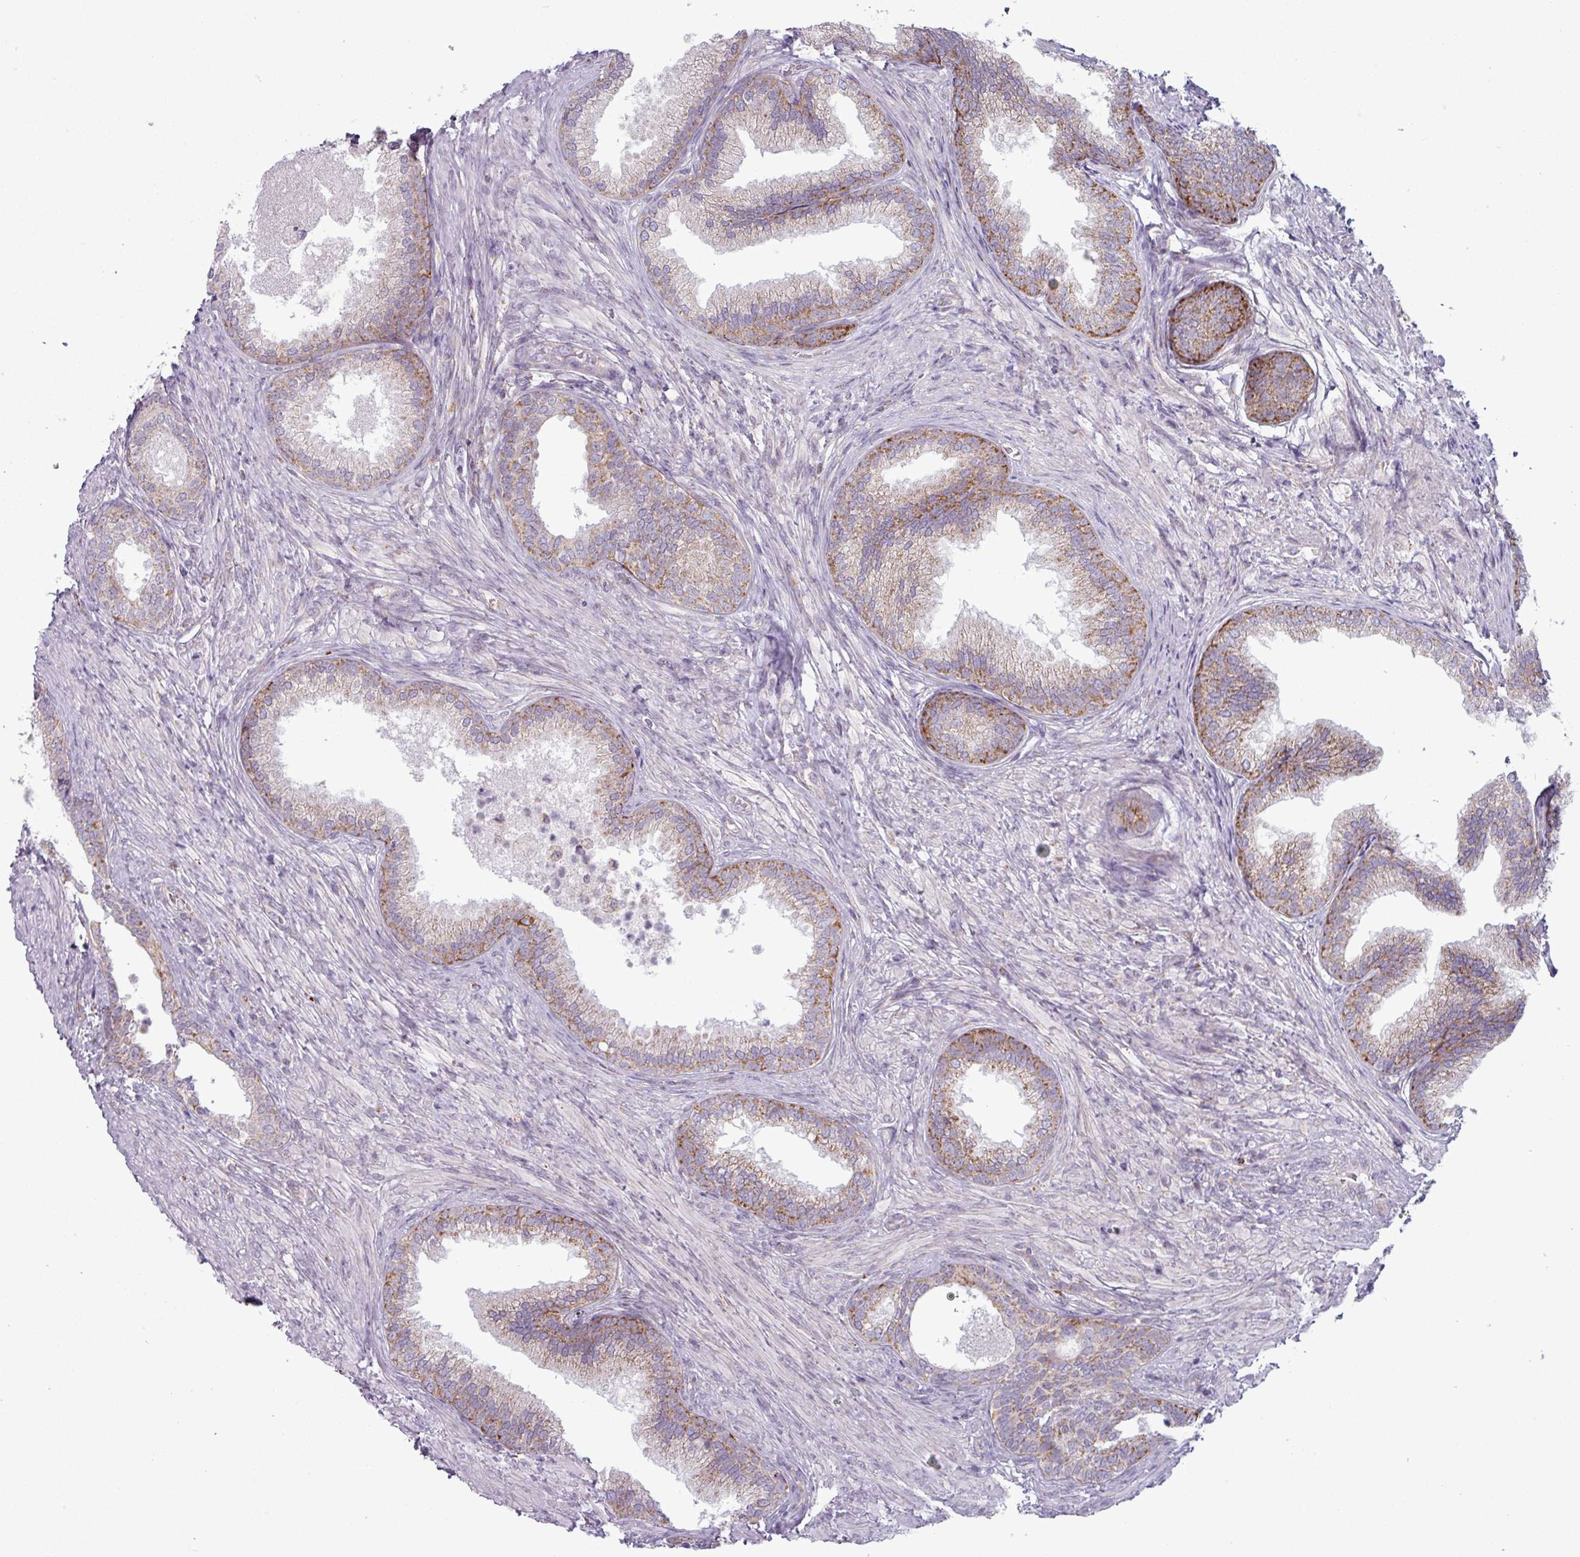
{"staining": {"intensity": "moderate", "quantity": "25%-75%", "location": "cytoplasmic/membranous"}, "tissue": "prostate", "cell_type": "Glandular cells", "image_type": "normal", "snomed": [{"axis": "morphology", "description": "Normal tissue, NOS"}, {"axis": "topography", "description": "Prostate"}], "caption": "IHC (DAB) staining of benign prostate exhibits moderate cytoplasmic/membranous protein expression in approximately 25%-75% of glandular cells. (brown staining indicates protein expression, while blue staining denotes nuclei).", "gene": "ZNF615", "patient": {"sex": "male", "age": 76}}